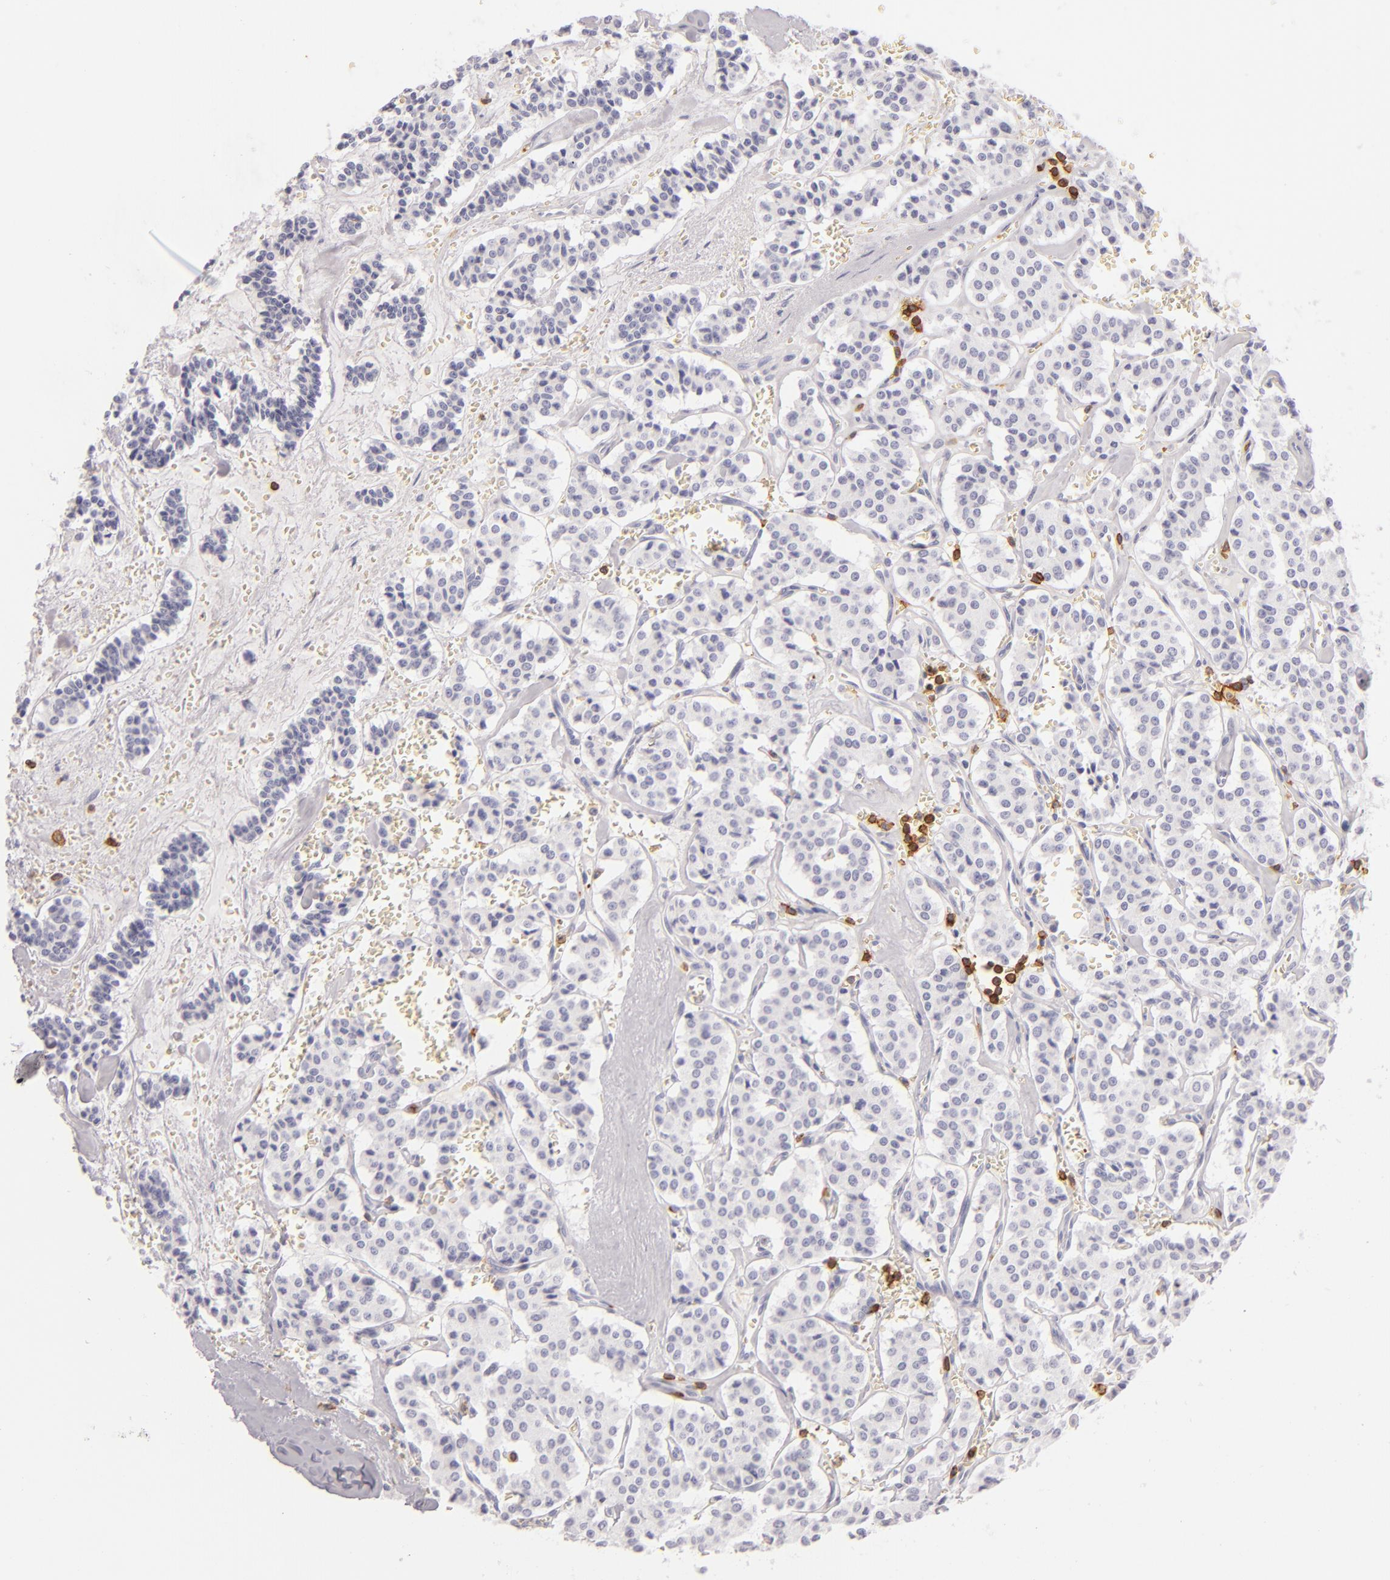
{"staining": {"intensity": "negative", "quantity": "none", "location": "none"}, "tissue": "carcinoid", "cell_type": "Tumor cells", "image_type": "cancer", "snomed": [{"axis": "morphology", "description": "Carcinoid, malignant, NOS"}, {"axis": "topography", "description": "Bronchus"}], "caption": "This histopathology image is of carcinoid stained with IHC to label a protein in brown with the nuclei are counter-stained blue. There is no positivity in tumor cells.", "gene": "LAT", "patient": {"sex": "male", "age": 55}}